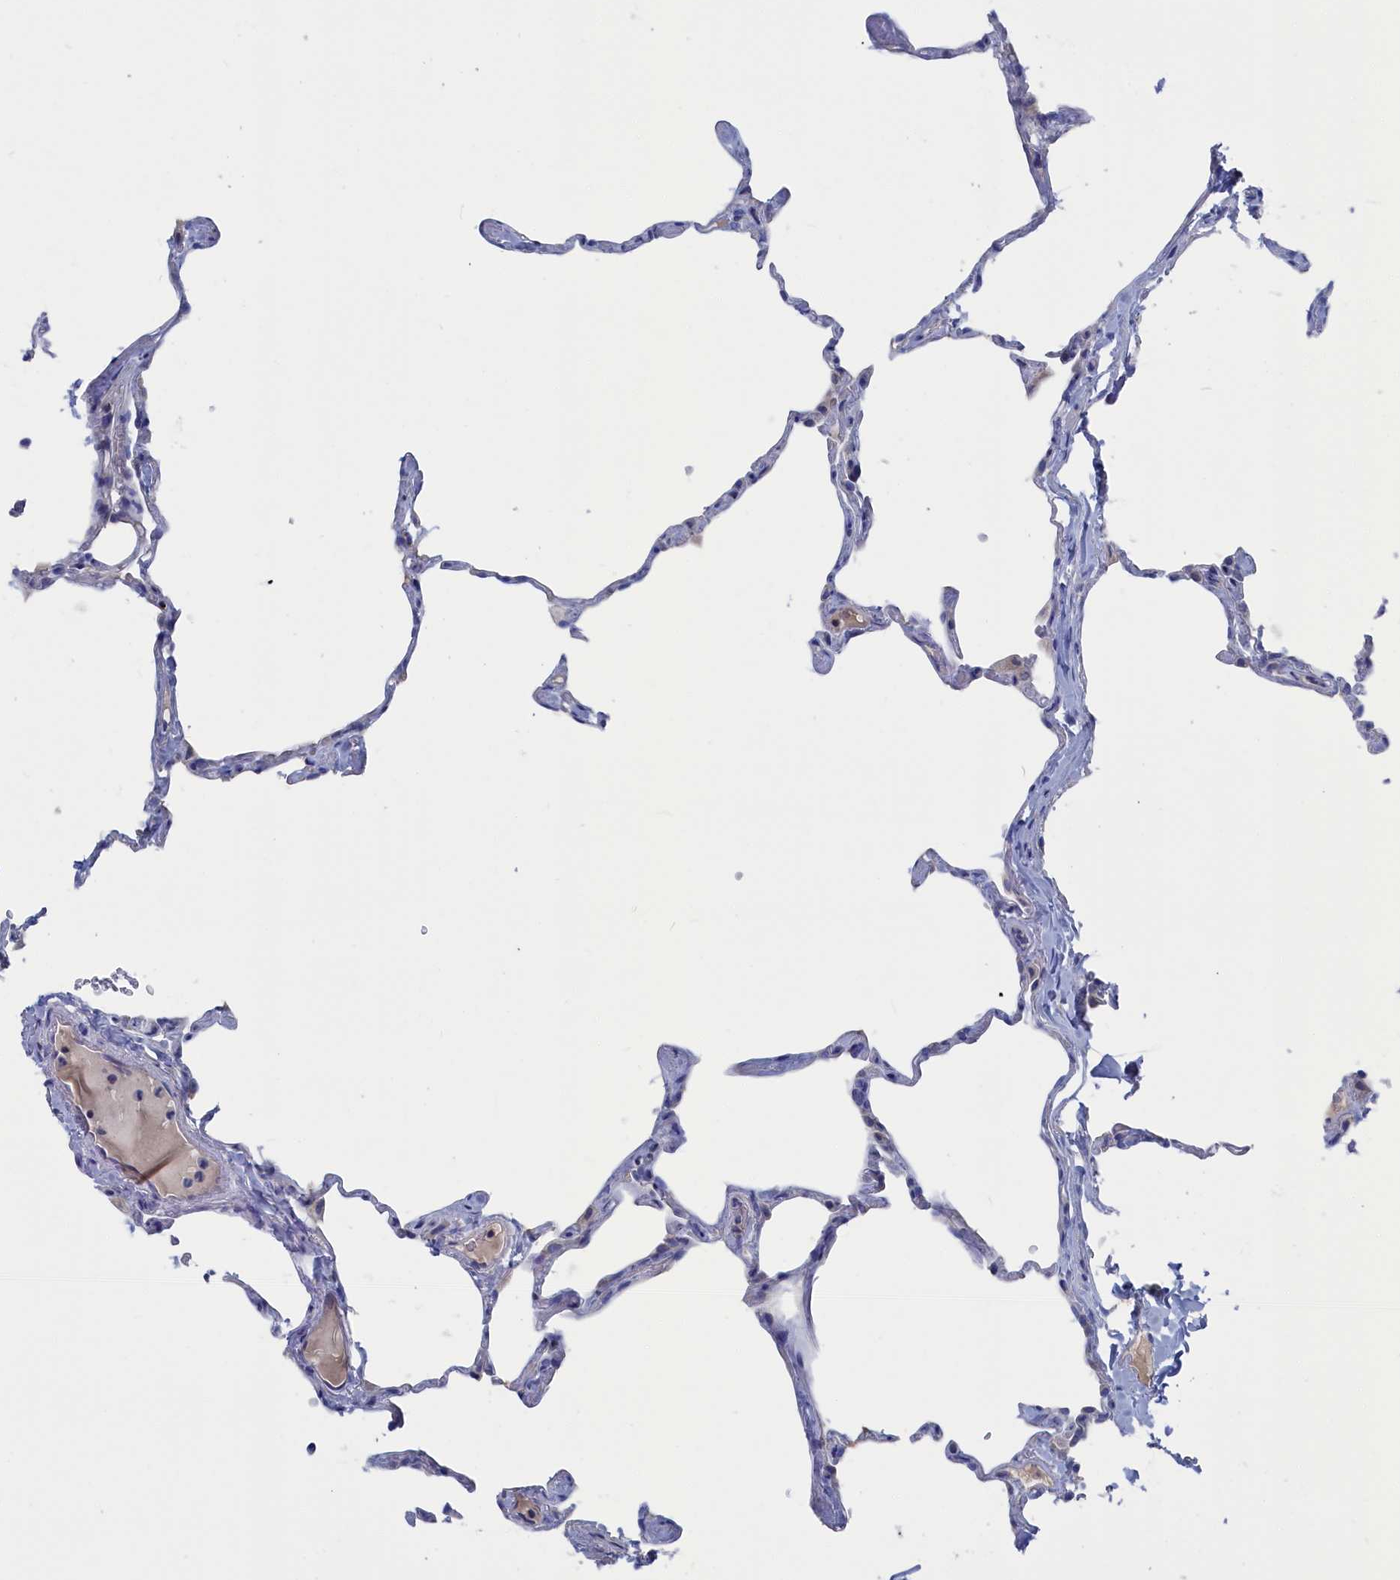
{"staining": {"intensity": "negative", "quantity": "none", "location": "none"}, "tissue": "lung", "cell_type": "Alveolar cells", "image_type": "normal", "snomed": [{"axis": "morphology", "description": "Normal tissue, NOS"}, {"axis": "topography", "description": "Lung"}], "caption": "Lung was stained to show a protein in brown. There is no significant expression in alveolar cells. (DAB immunohistochemistry, high magnification).", "gene": "CEND1", "patient": {"sex": "male", "age": 65}}